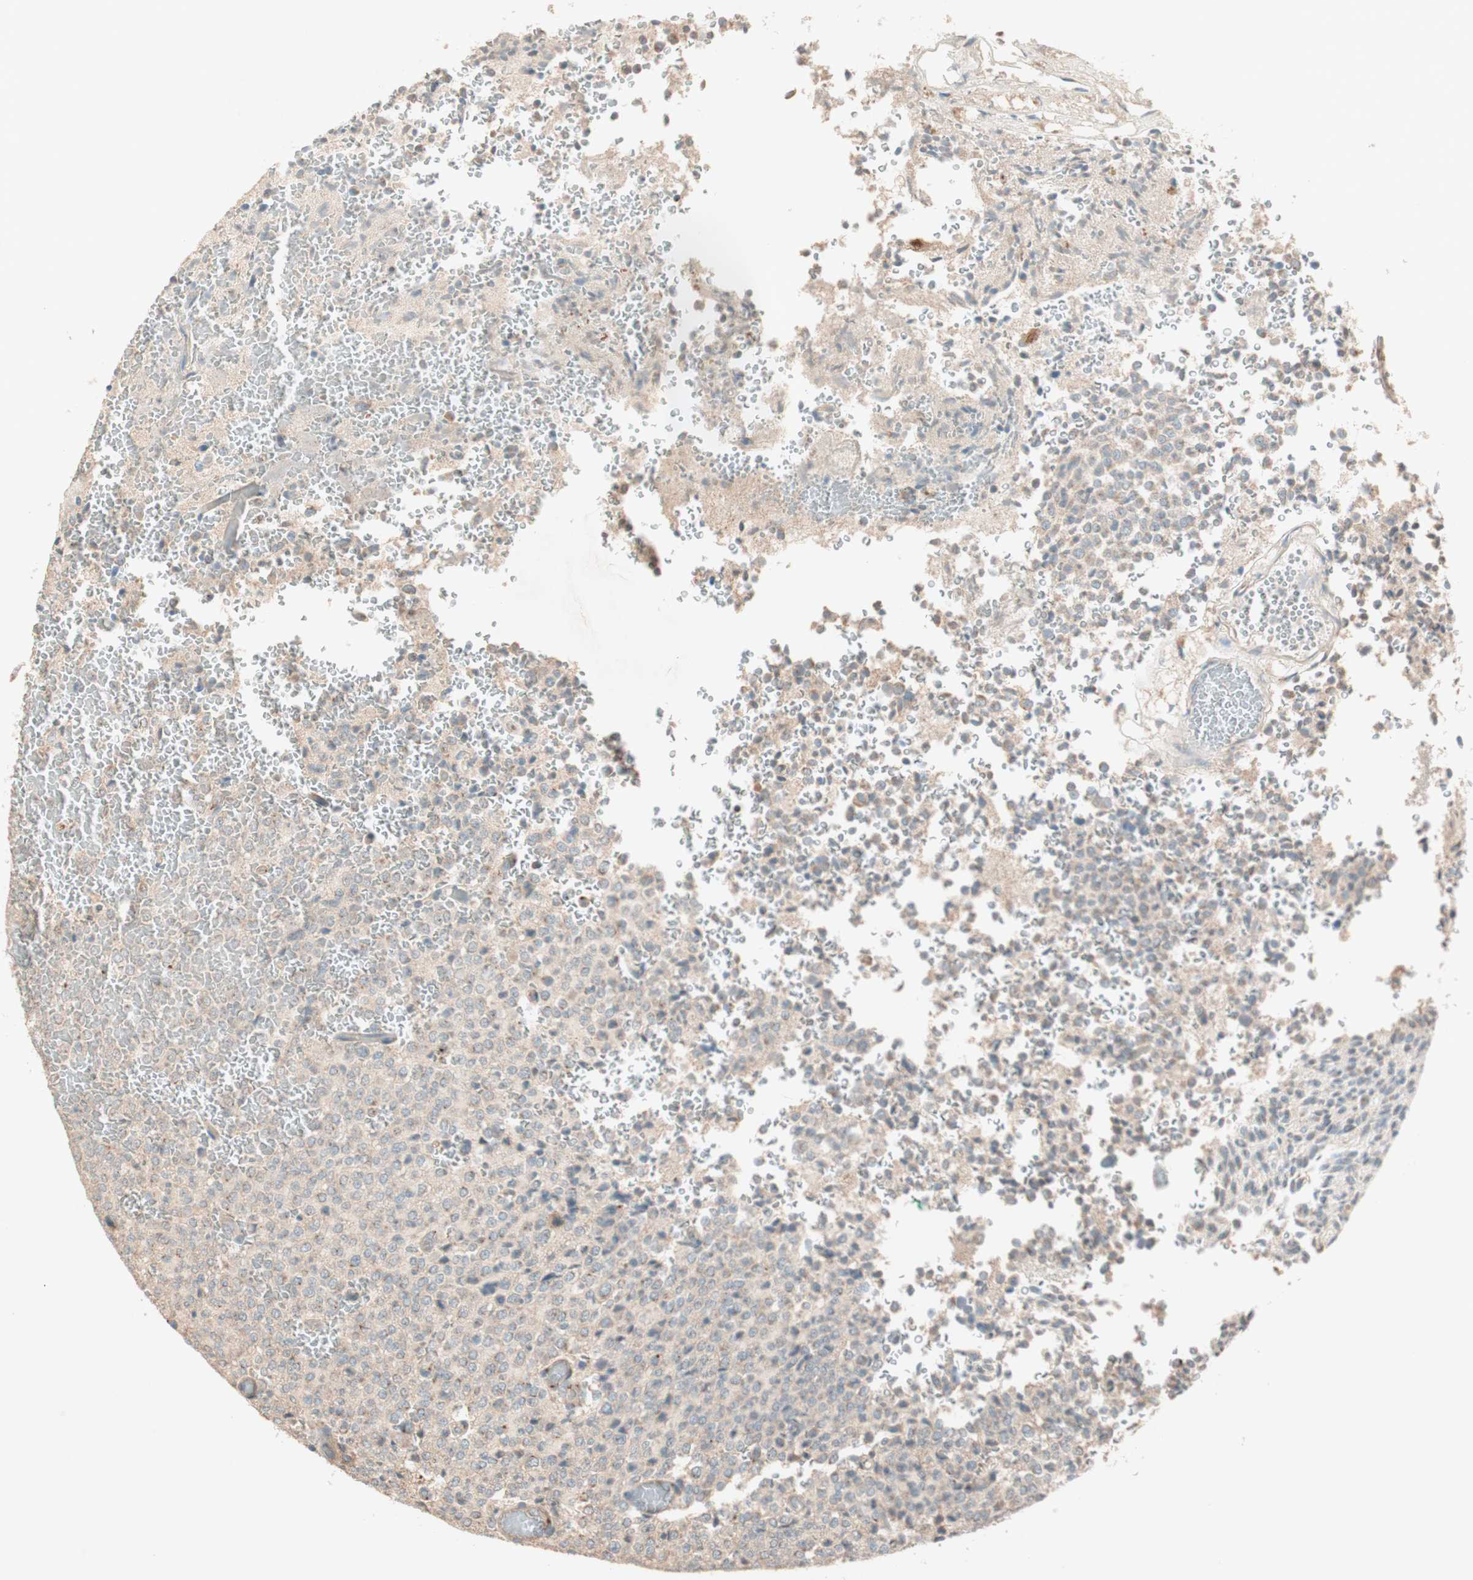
{"staining": {"intensity": "negative", "quantity": "none", "location": "none"}, "tissue": "glioma", "cell_type": "Tumor cells", "image_type": "cancer", "snomed": [{"axis": "morphology", "description": "Glioma, malignant, High grade"}, {"axis": "topography", "description": "pancreas cauda"}], "caption": "Immunohistochemical staining of glioma demonstrates no significant staining in tumor cells. The staining is performed using DAB (3,3'-diaminobenzidine) brown chromogen with nuclei counter-stained in using hematoxylin.", "gene": "SEC16A", "patient": {"sex": "male", "age": 60}}